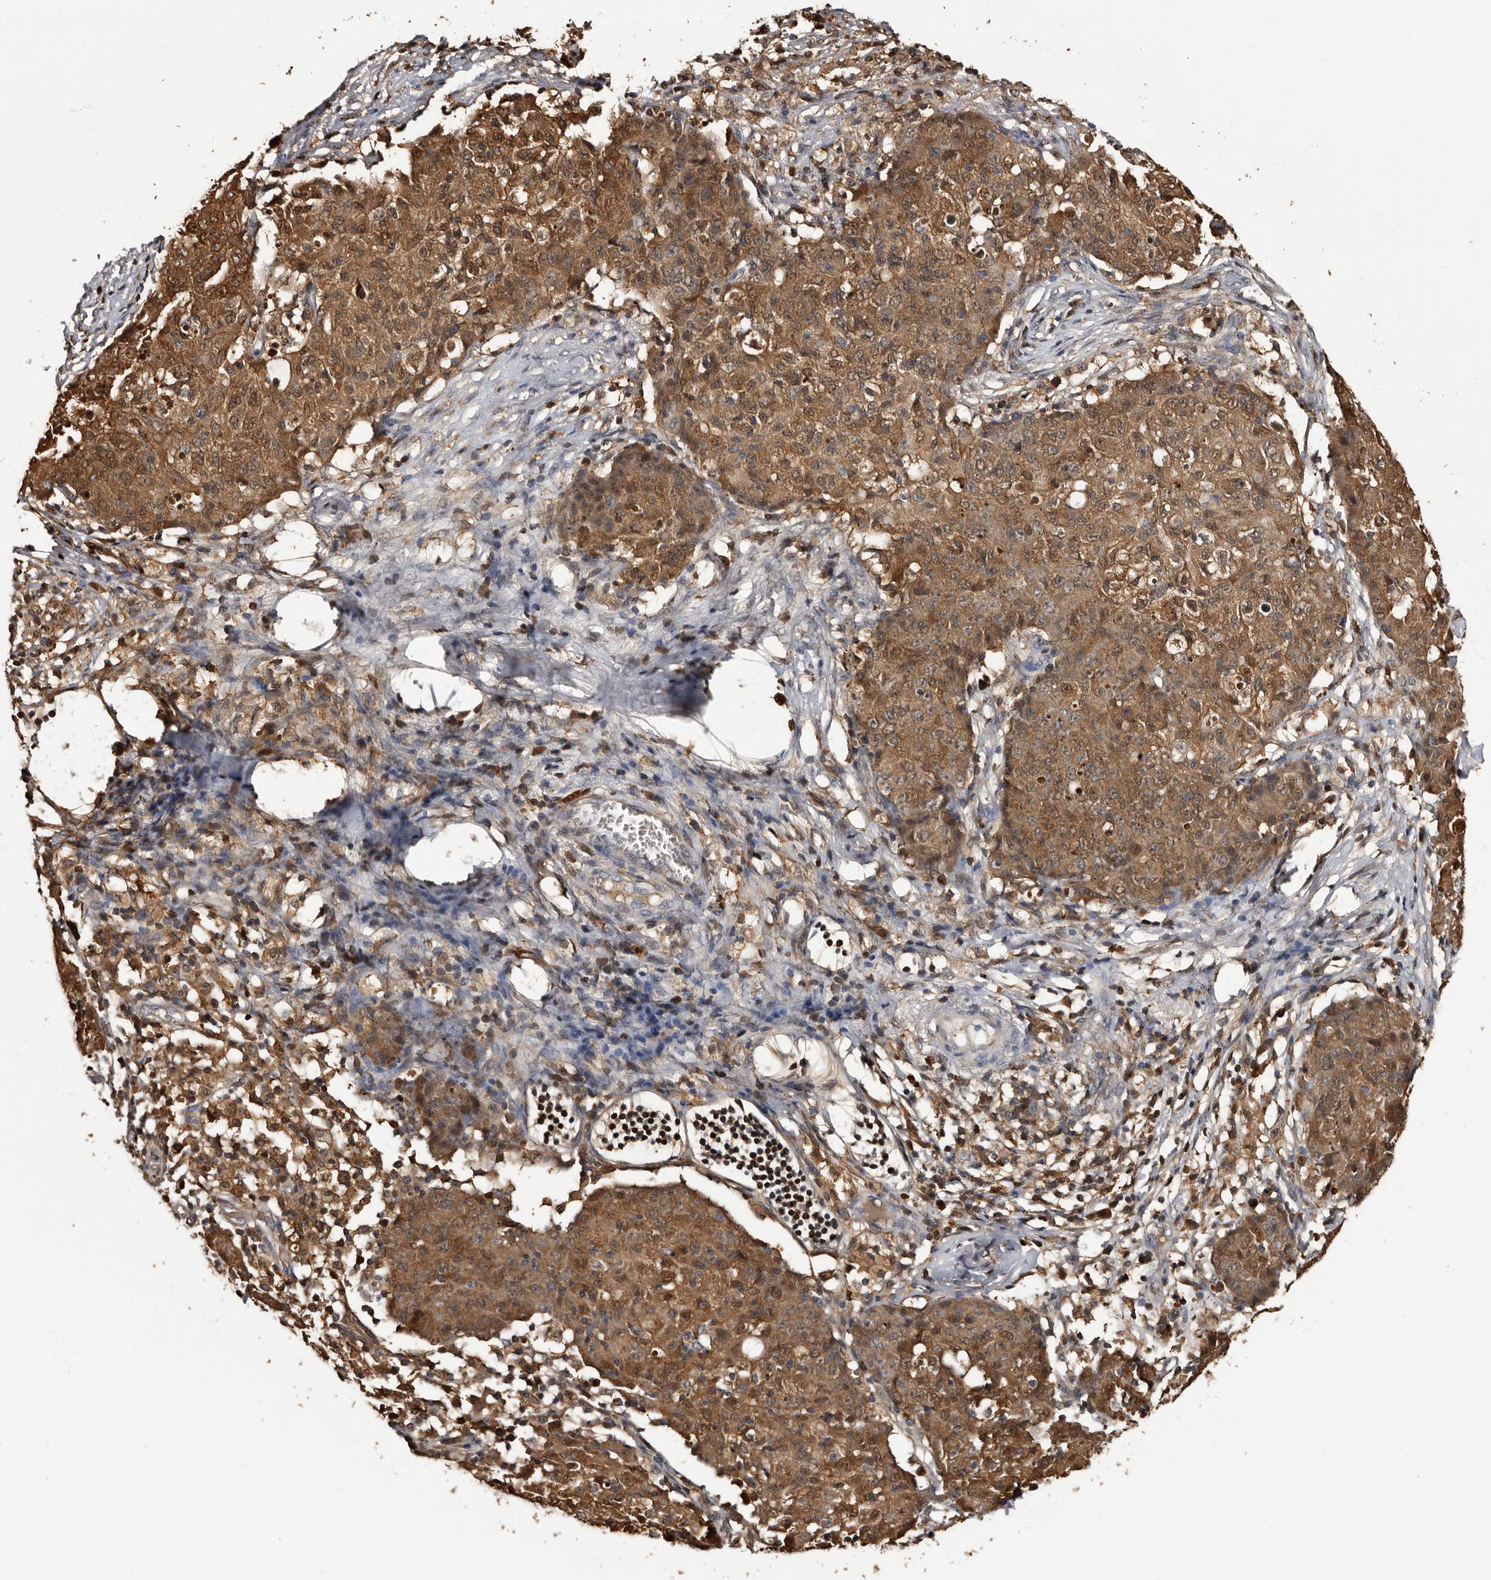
{"staining": {"intensity": "moderate", "quantity": ">75%", "location": "cytoplasmic/membranous"}, "tissue": "ovarian cancer", "cell_type": "Tumor cells", "image_type": "cancer", "snomed": [{"axis": "morphology", "description": "Carcinoma, endometroid"}, {"axis": "topography", "description": "Ovary"}], "caption": "Ovarian cancer tissue displays moderate cytoplasmic/membranous positivity in about >75% of tumor cells The staining was performed using DAB to visualize the protein expression in brown, while the nuclei were stained in blue with hematoxylin (Magnification: 20x).", "gene": "DNPH1", "patient": {"sex": "female", "age": 42}}